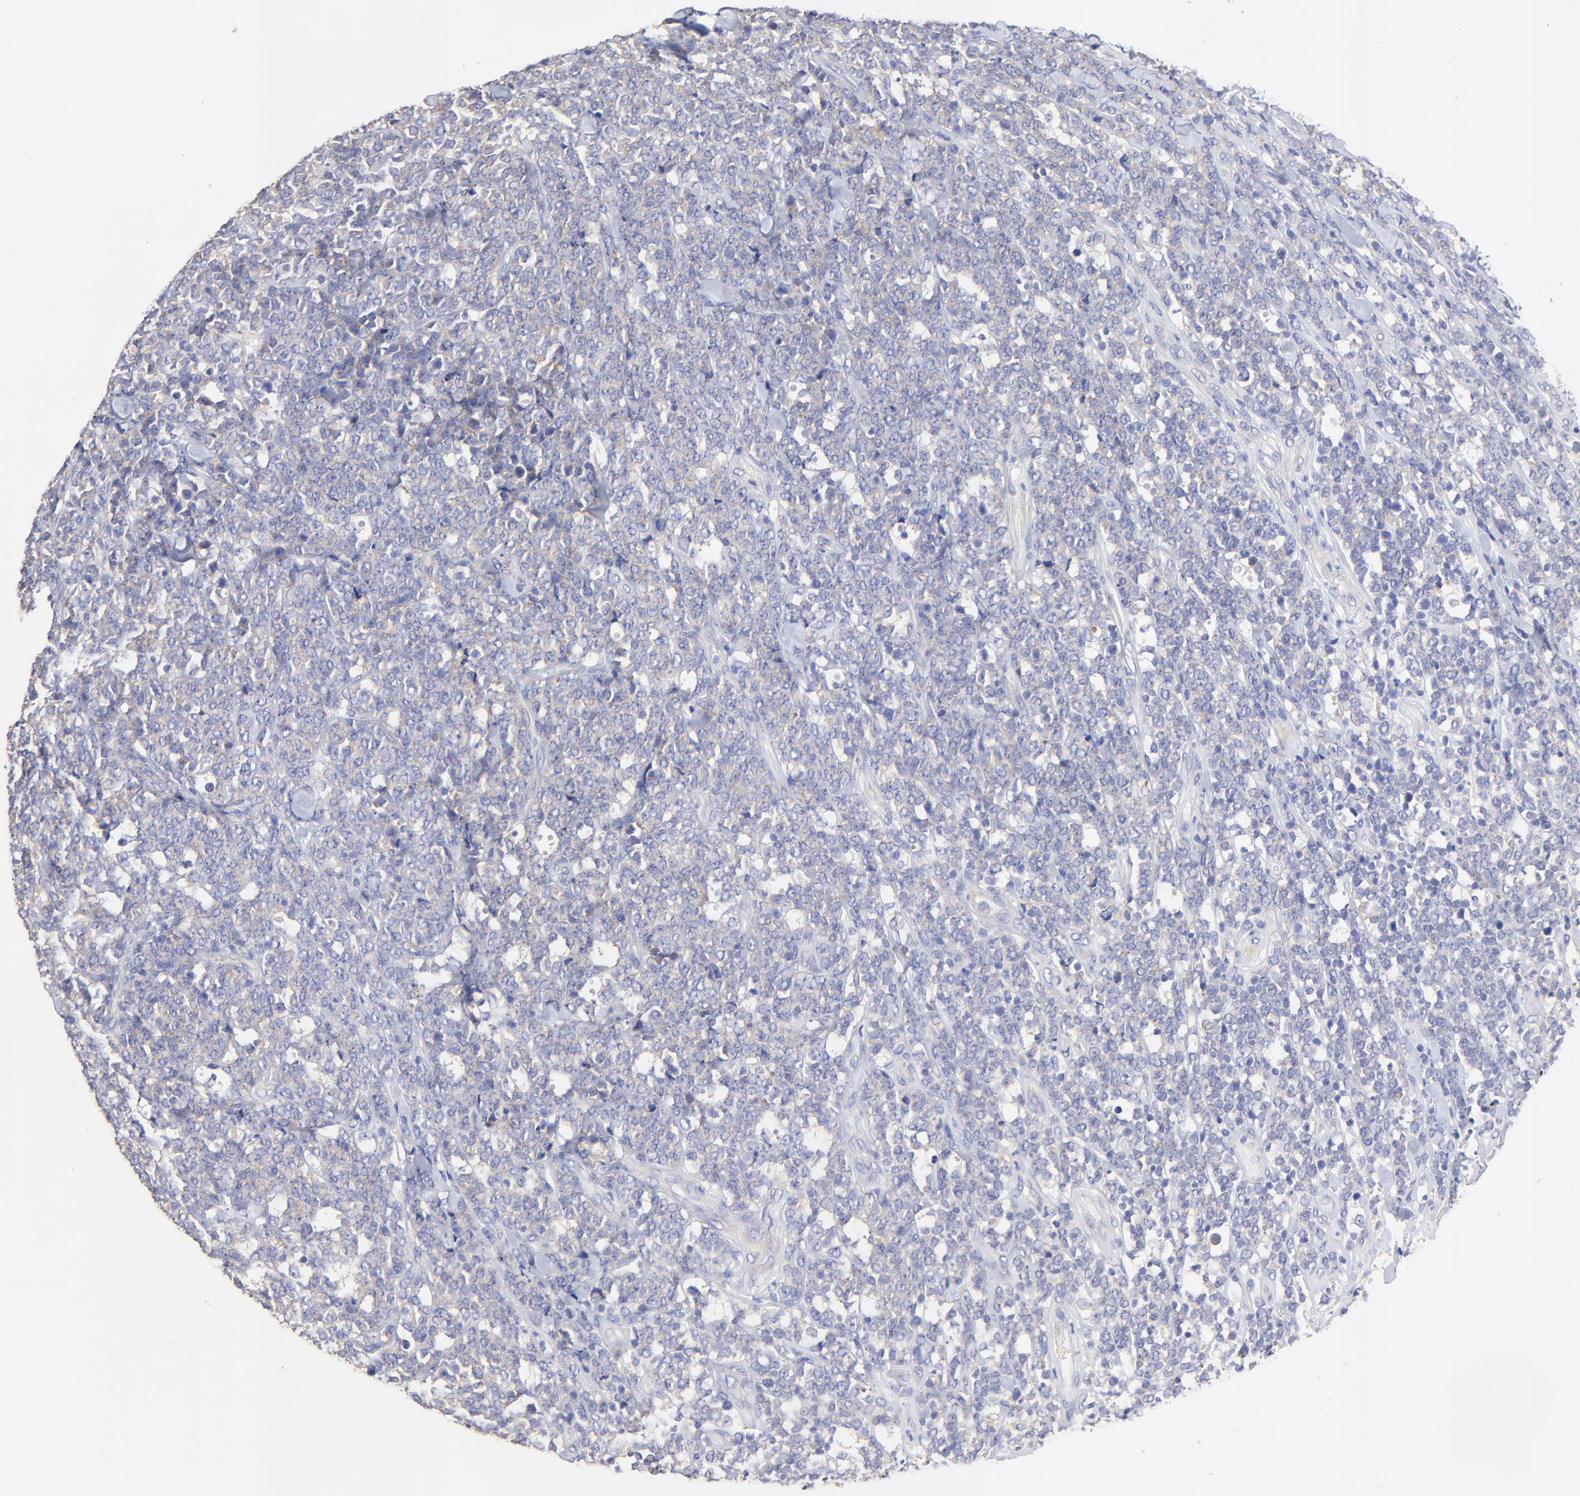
{"staining": {"intensity": "negative", "quantity": "none", "location": "none"}, "tissue": "lymphoma", "cell_type": "Tumor cells", "image_type": "cancer", "snomed": [{"axis": "morphology", "description": "Malignant lymphoma, non-Hodgkin's type, High grade"}, {"axis": "topography", "description": "Small intestine"}, {"axis": "topography", "description": "Colon"}], "caption": "High power microscopy histopathology image of an IHC photomicrograph of malignant lymphoma, non-Hodgkin's type (high-grade), revealing no significant positivity in tumor cells. (DAB (3,3'-diaminobenzidine) IHC with hematoxylin counter stain).", "gene": "LHFPL1", "patient": {"sex": "male", "age": 8}}